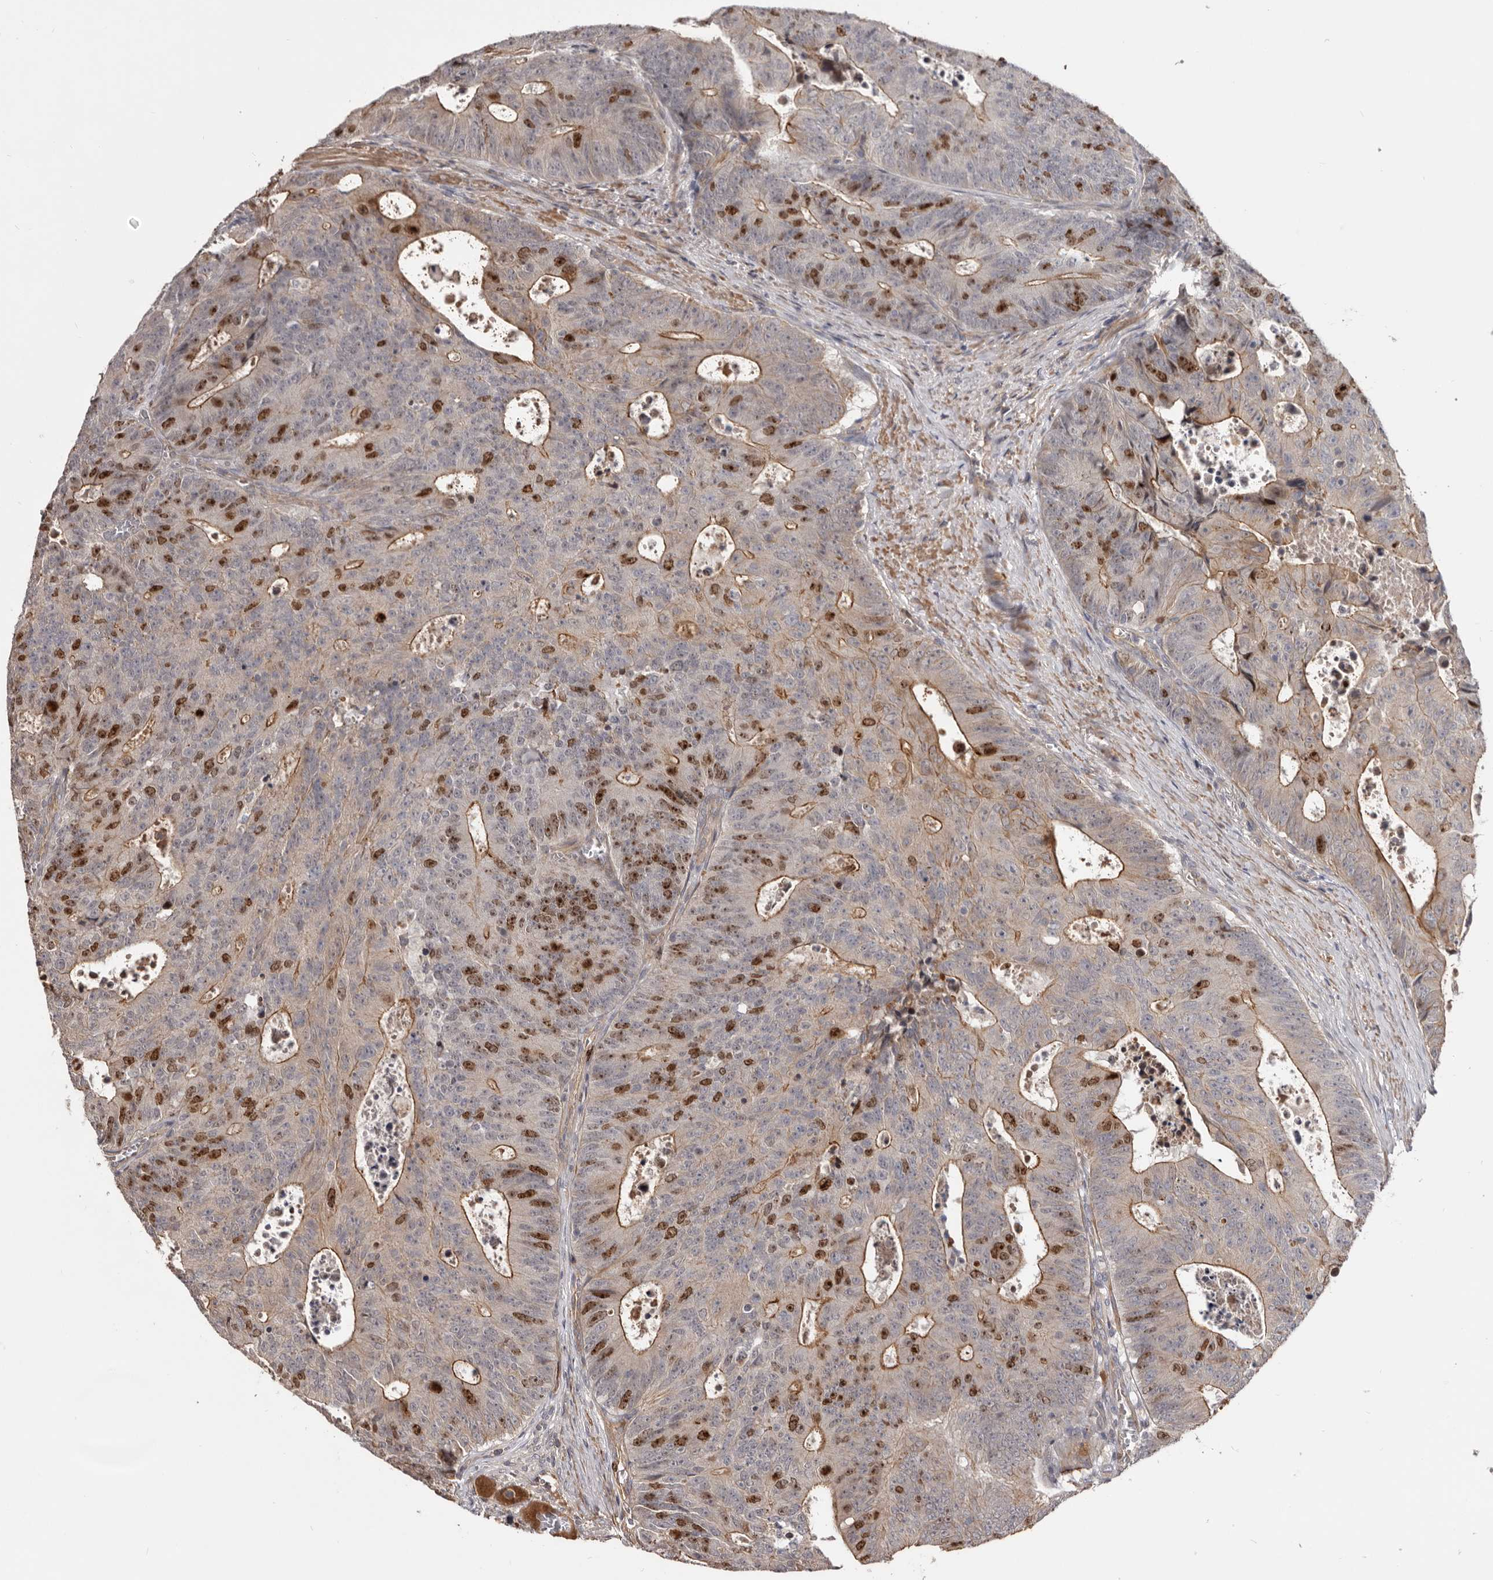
{"staining": {"intensity": "moderate", "quantity": ">75%", "location": "cytoplasmic/membranous,nuclear"}, "tissue": "colorectal cancer", "cell_type": "Tumor cells", "image_type": "cancer", "snomed": [{"axis": "morphology", "description": "Adenocarcinoma, NOS"}, {"axis": "topography", "description": "Colon"}], "caption": "A brown stain labels moderate cytoplasmic/membranous and nuclear expression of a protein in colorectal cancer (adenocarcinoma) tumor cells.", "gene": "CDCA8", "patient": {"sex": "male", "age": 87}}